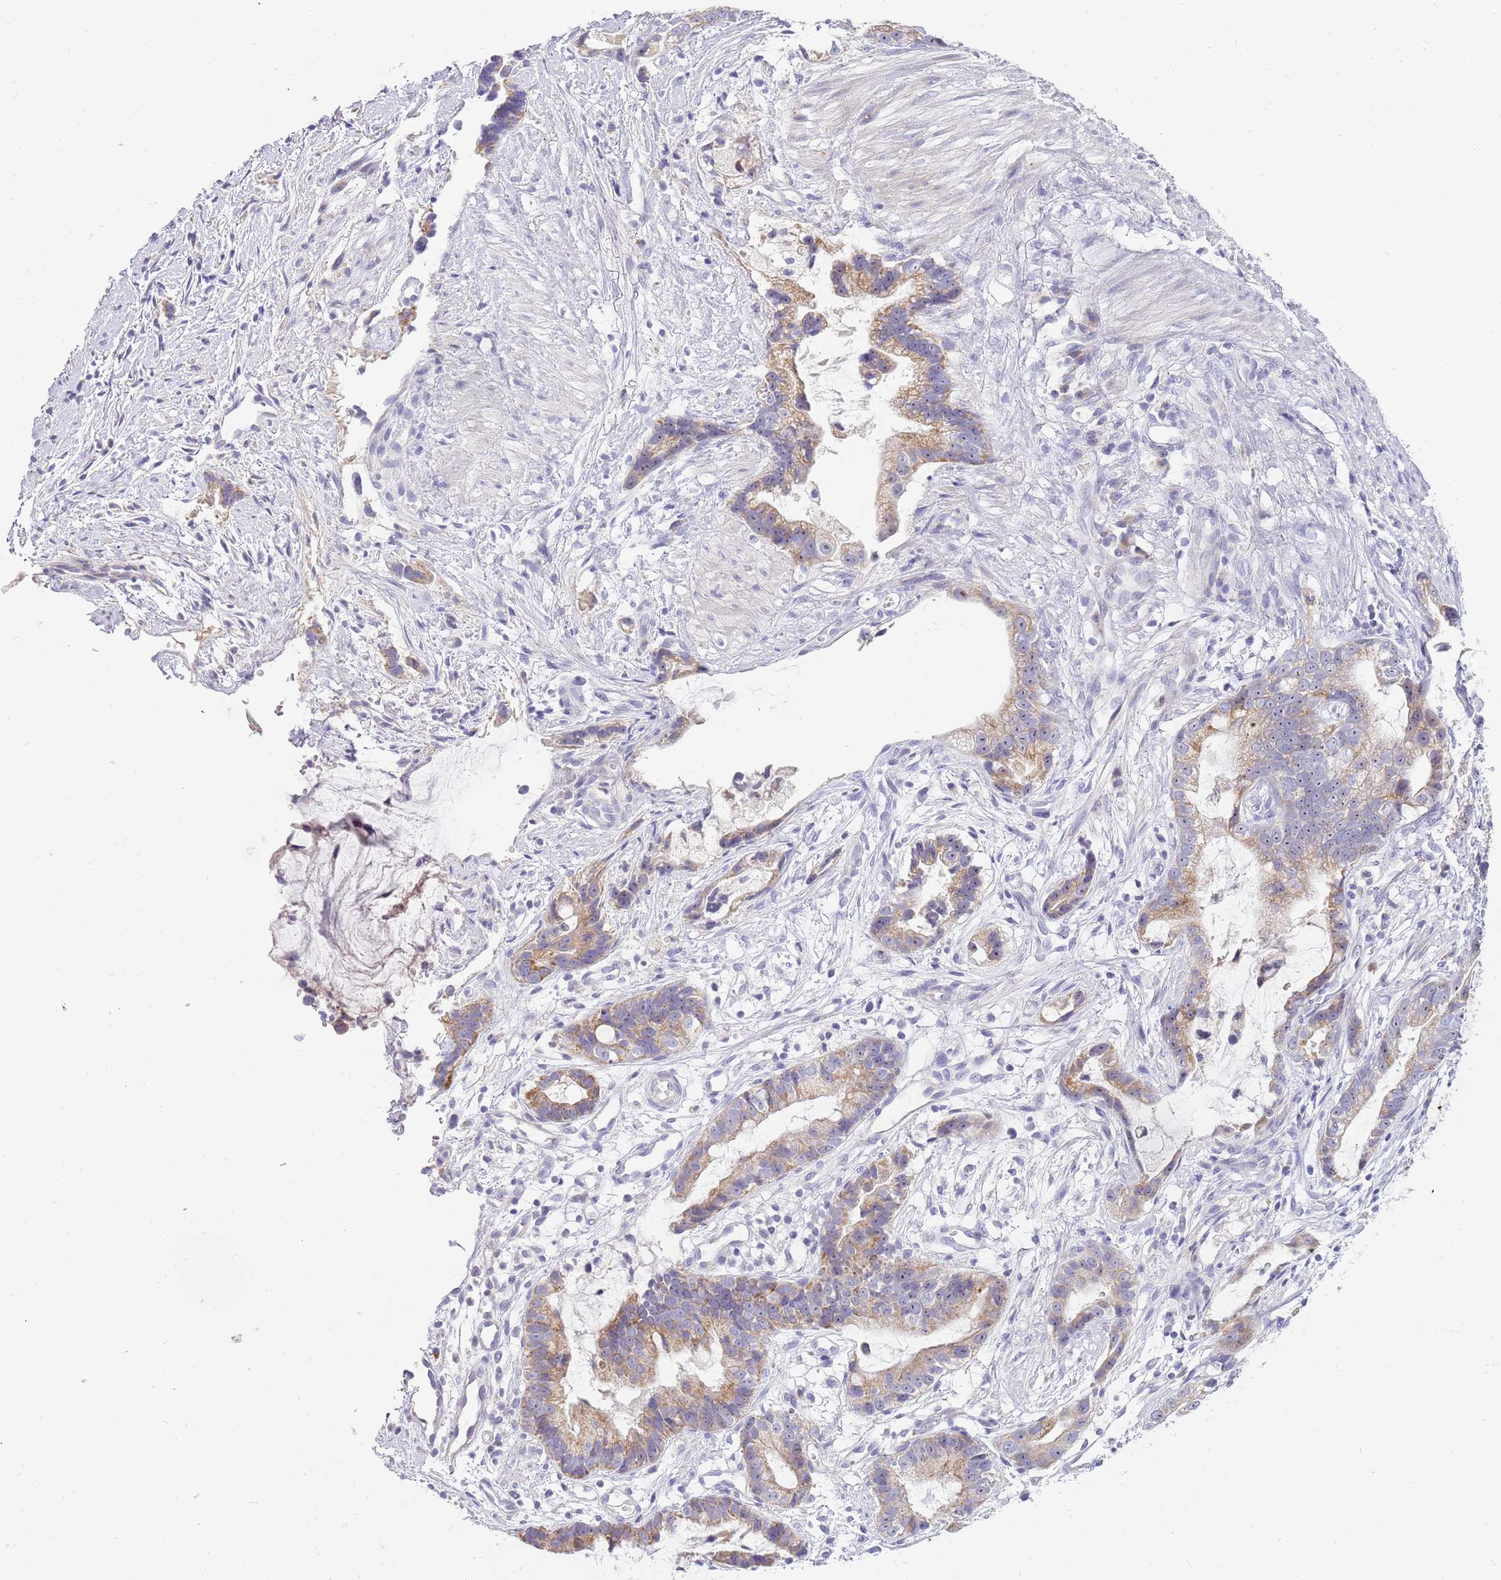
{"staining": {"intensity": "moderate", "quantity": ">75%", "location": "cytoplasmic/membranous"}, "tissue": "stomach cancer", "cell_type": "Tumor cells", "image_type": "cancer", "snomed": [{"axis": "morphology", "description": "Adenocarcinoma, NOS"}, {"axis": "topography", "description": "Stomach"}], "caption": "A high-resolution photomicrograph shows IHC staining of adenocarcinoma (stomach), which demonstrates moderate cytoplasmic/membranous positivity in about >75% of tumor cells.", "gene": "DNAJA3", "patient": {"sex": "male", "age": 55}}